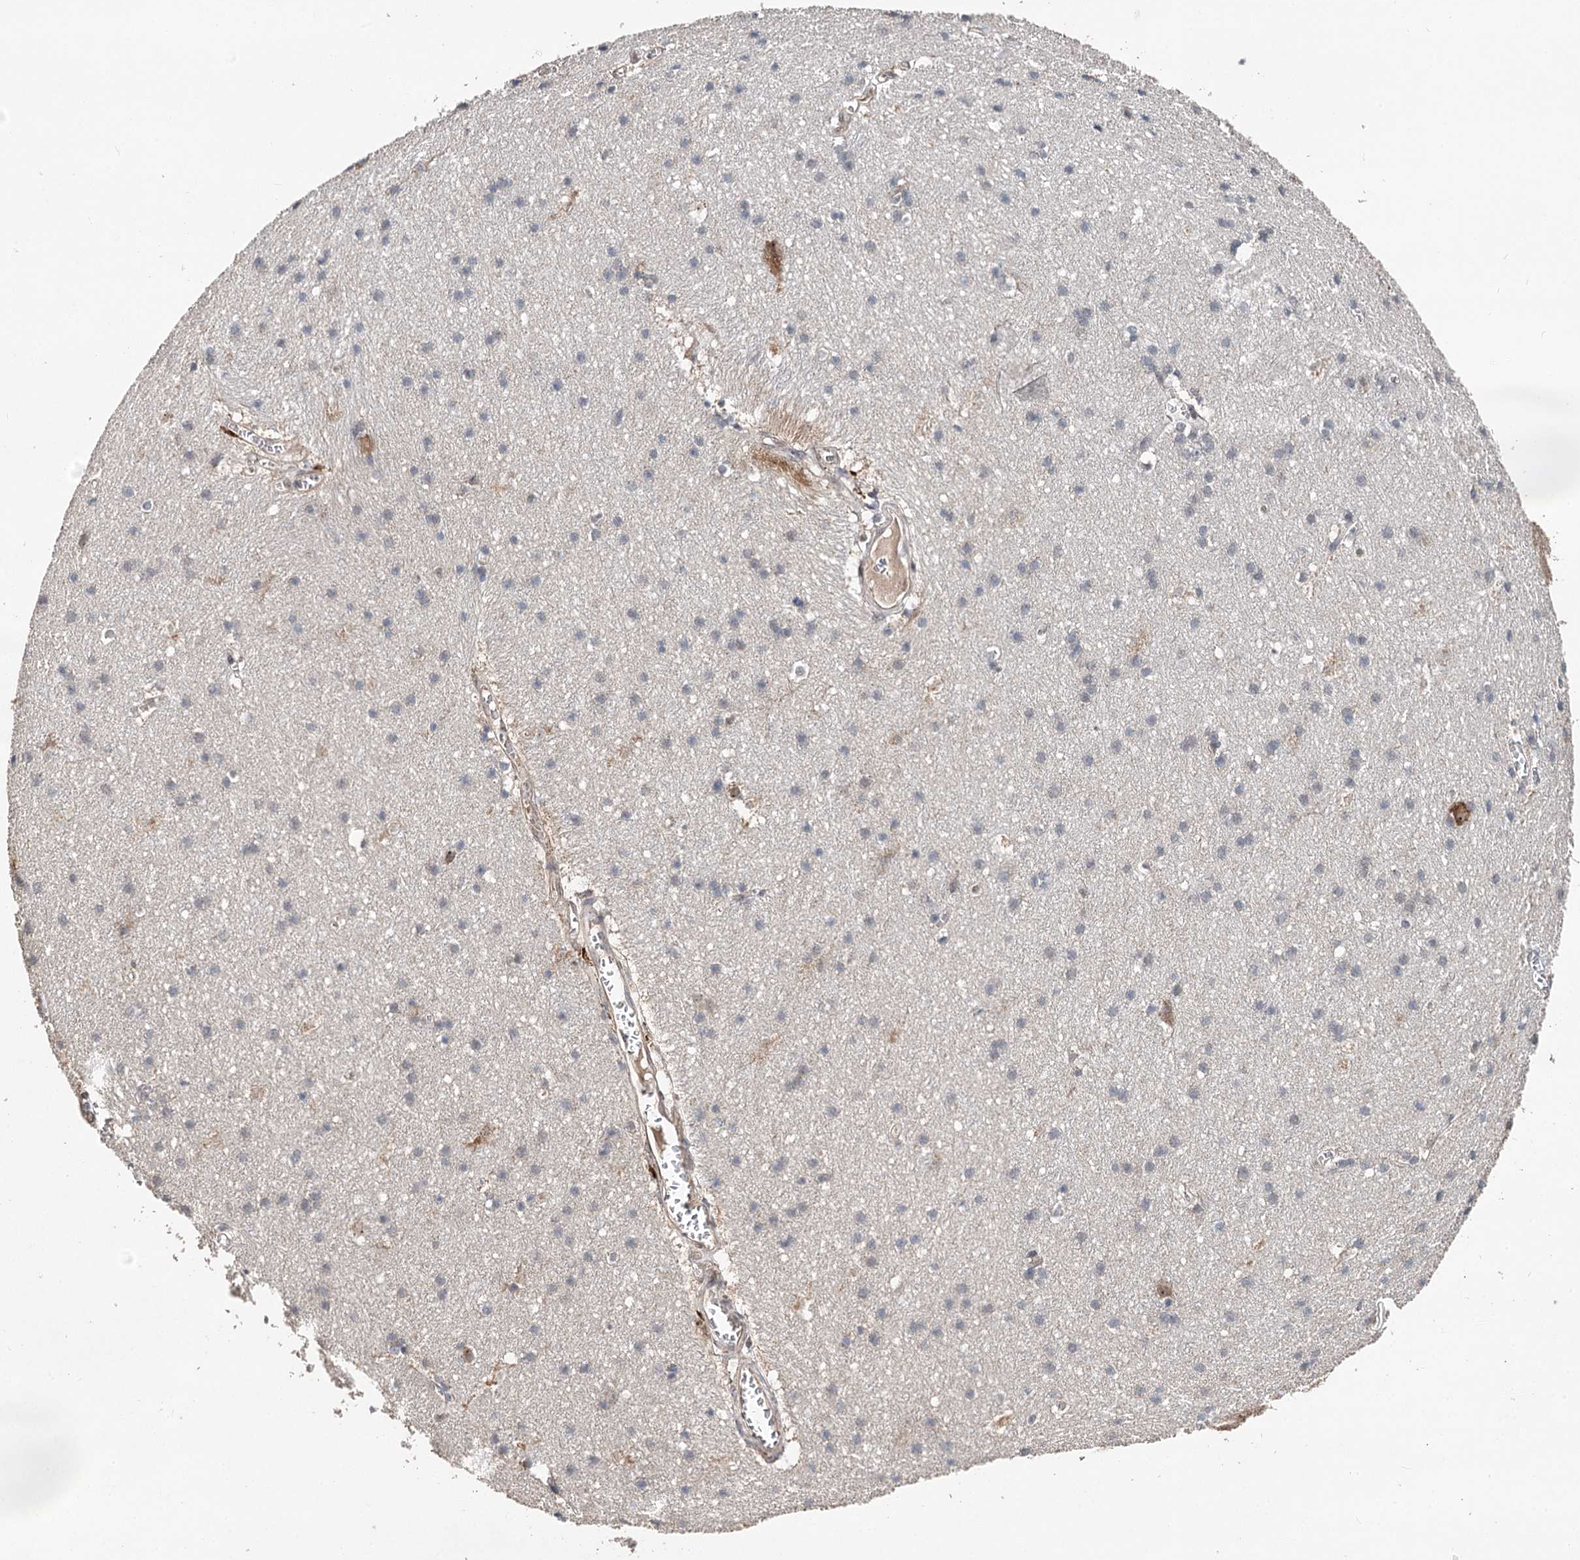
{"staining": {"intensity": "weak", "quantity": "25%-75%", "location": "cytoplasmic/membranous"}, "tissue": "cerebral cortex", "cell_type": "Endothelial cells", "image_type": "normal", "snomed": [{"axis": "morphology", "description": "Normal tissue, NOS"}, {"axis": "topography", "description": "Cerebral cortex"}], "caption": "Protein staining of unremarkable cerebral cortex exhibits weak cytoplasmic/membranous positivity in about 25%-75% of endothelial cells.", "gene": "NOPCHAP1", "patient": {"sex": "male", "age": 54}}